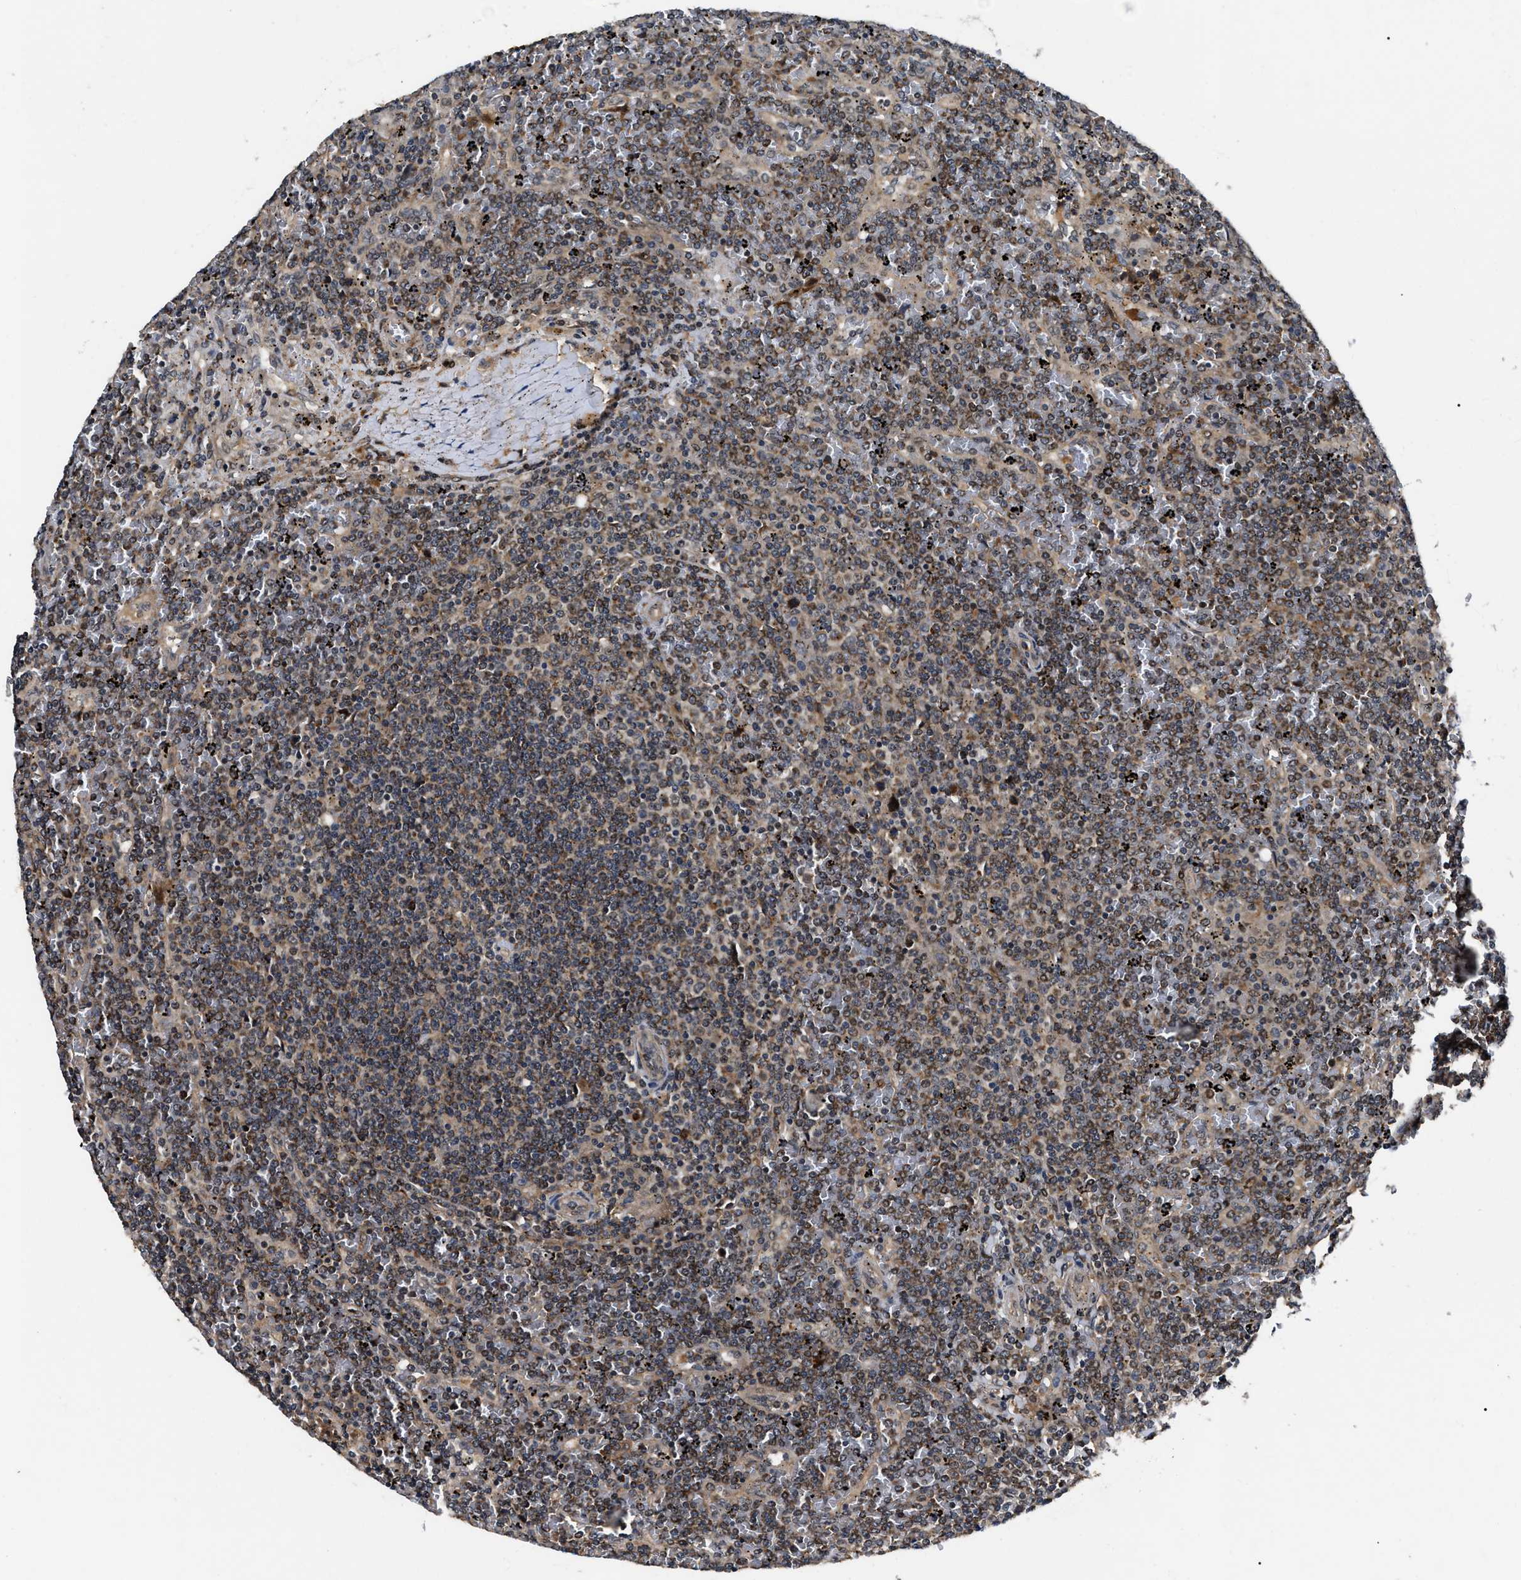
{"staining": {"intensity": "moderate", "quantity": "25%-75%", "location": "cytoplasmic/membranous"}, "tissue": "lymphoma", "cell_type": "Tumor cells", "image_type": "cancer", "snomed": [{"axis": "morphology", "description": "Malignant lymphoma, non-Hodgkin's type, Low grade"}, {"axis": "topography", "description": "Spleen"}], "caption": "Moderate cytoplasmic/membranous expression is seen in about 25%-75% of tumor cells in lymphoma.", "gene": "PPWD1", "patient": {"sex": "female", "age": 19}}